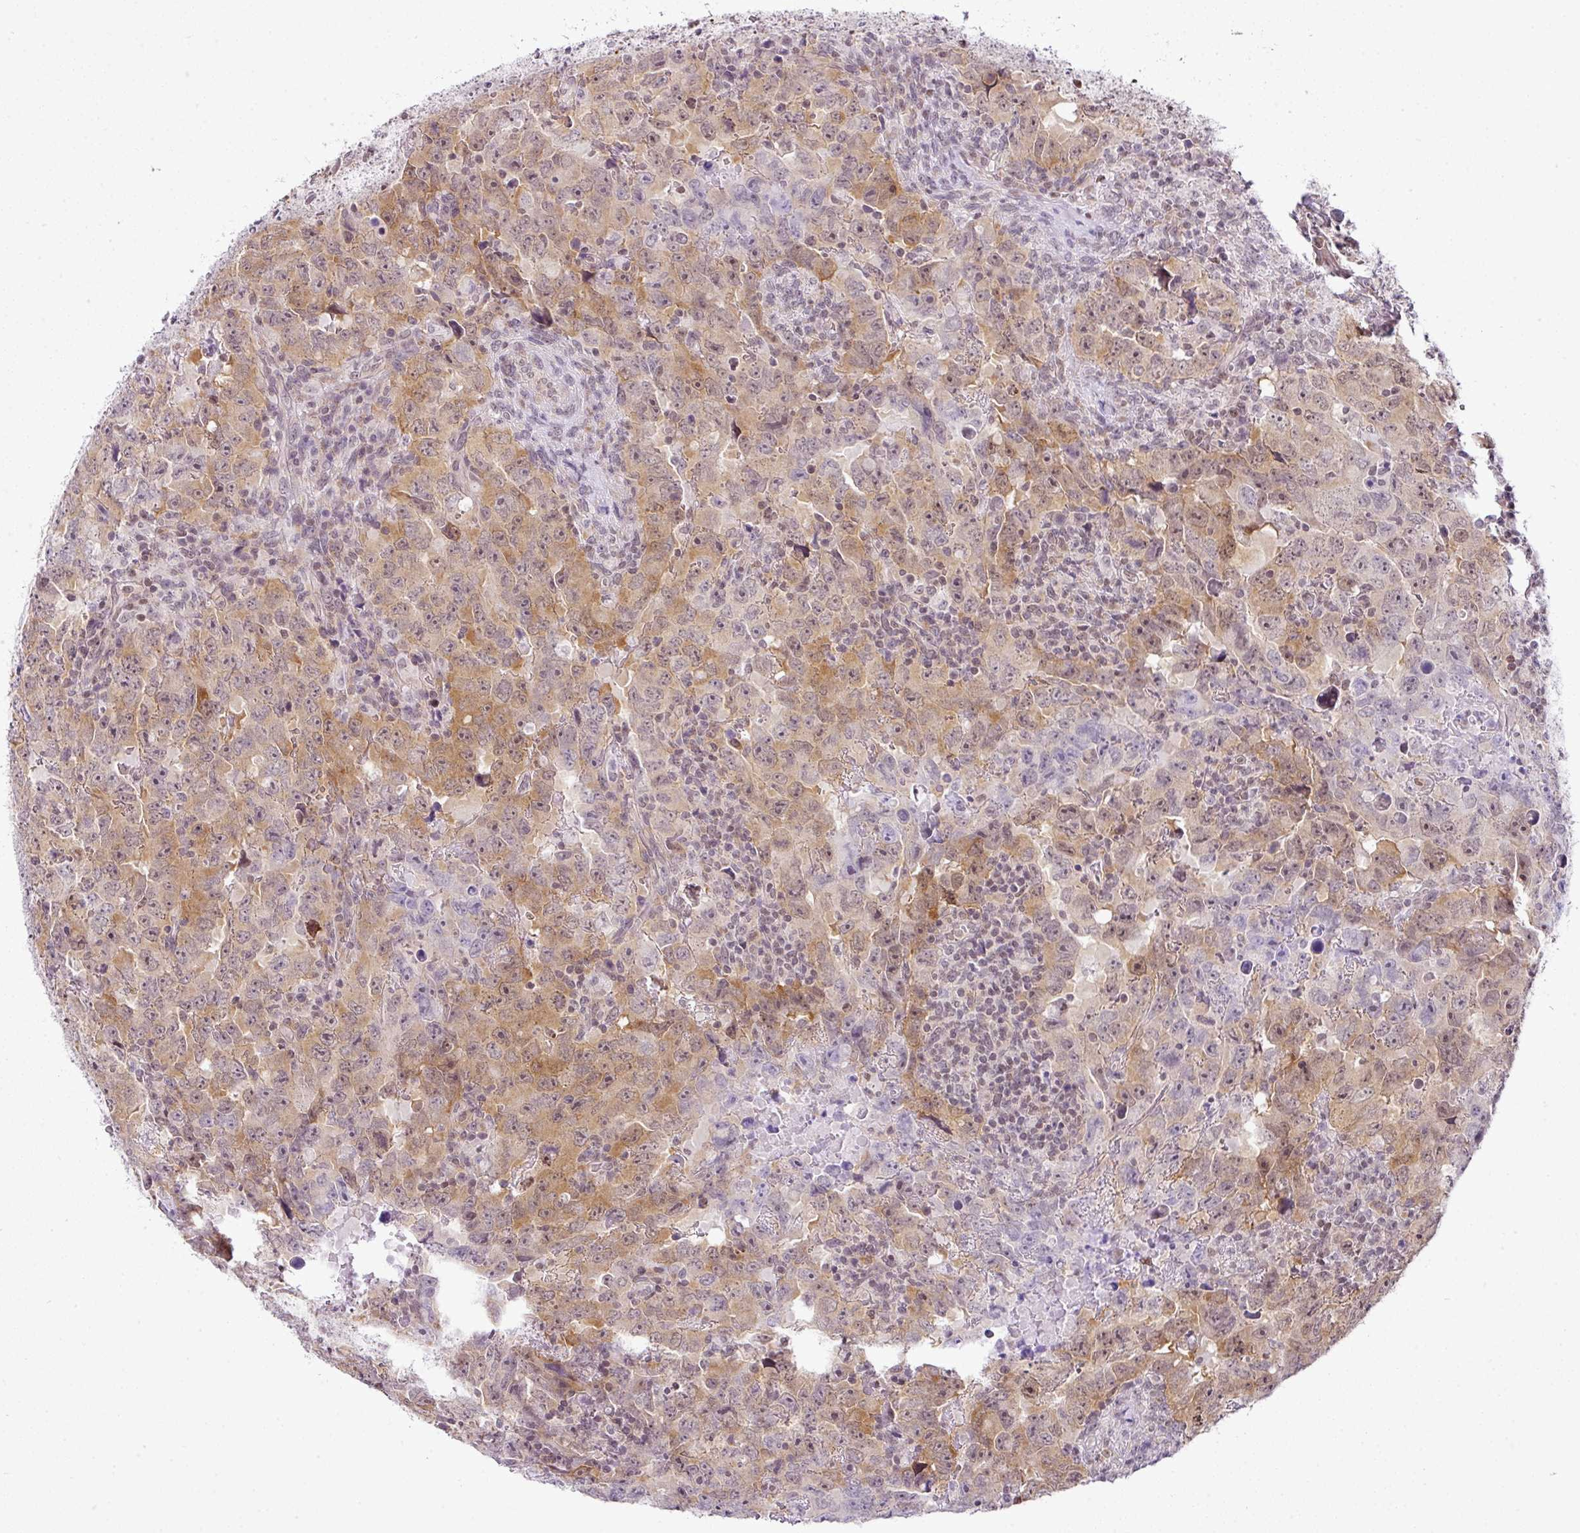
{"staining": {"intensity": "moderate", "quantity": ">75%", "location": "cytoplasmic/membranous,nuclear"}, "tissue": "testis cancer", "cell_type": "Tumor cells", "image_type": "cancer", "snomed": [{"axis": "morphology", "description": "Carcinoma, Embryonal, NOS"}, {"axis": "topography", "description": "Testis"}], "caption": "Testis cancer (embryonal carcinoma) stained with a brown dye shows moderate cytoplasmic/membranous and nuclear positive staining in about >75% of tumor cells.", "gene": "FAM32A", "patient": {"sex": "male", "age": 24}}